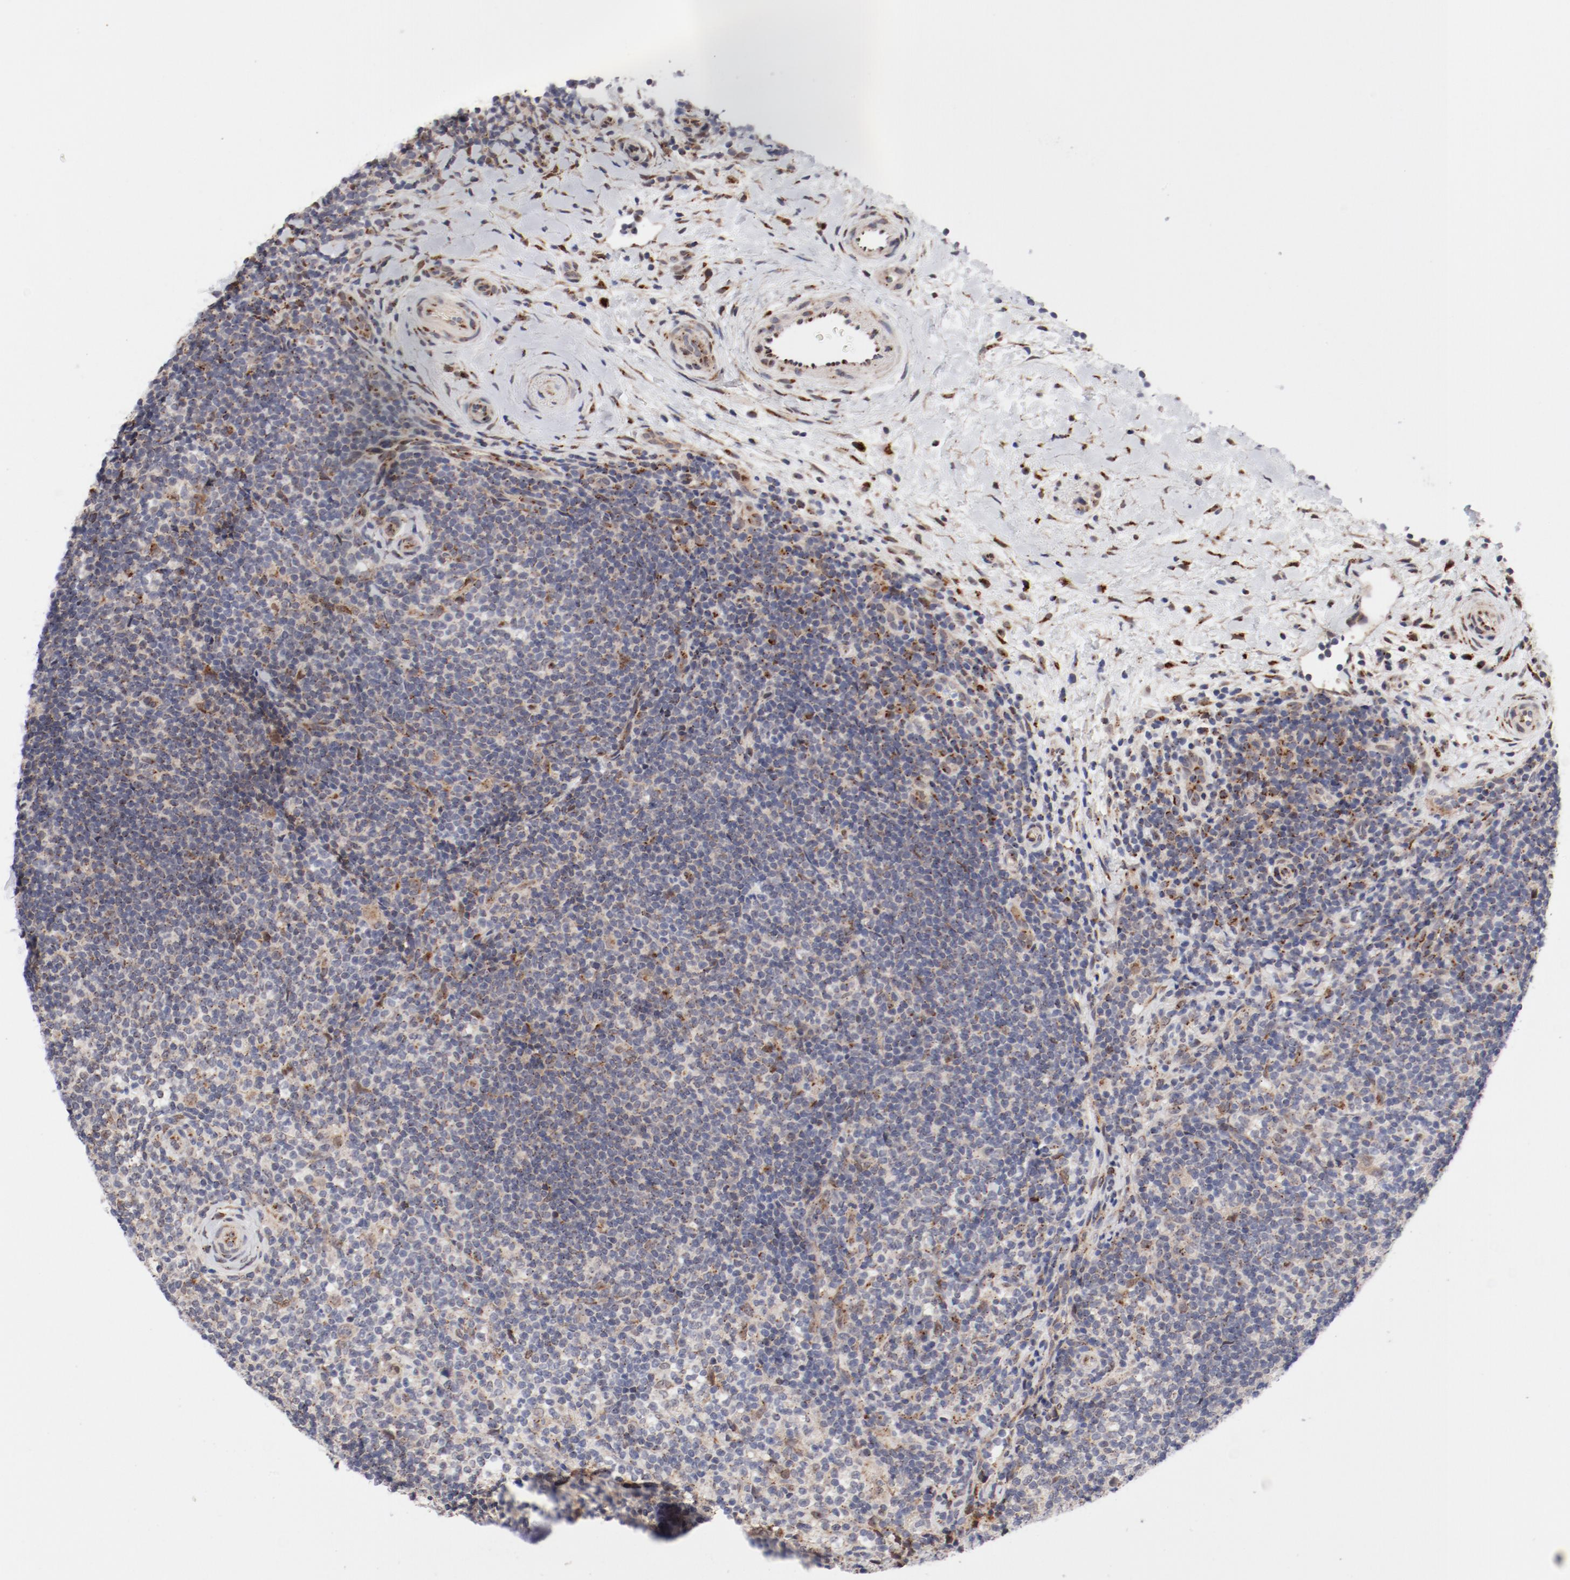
{"staining": {"intensity": "weak", "quantity": "<25%", "location": "cytoplasmic/membranous"}, "tissue": "lymphoma", "cell_type": "Tumor cells", "image_type": "cancer", "snomed": [{"axis": "morphology", "description": "Malignant lymphoma, non-Hodgkin's type, Low grade"}, {"axis": "topography", "description": "Lymph node"}], "caption": "Protein analysis of low-grade malignant lymphoma, non-Hodgkin's type displays no significant staining in tumor cells. The staining is performed using DAB brown chromogen with nuclei counter-stained in using hematoxylin.", "gene": "RPL12", "patient": {"sex": "female", "age": 76}}